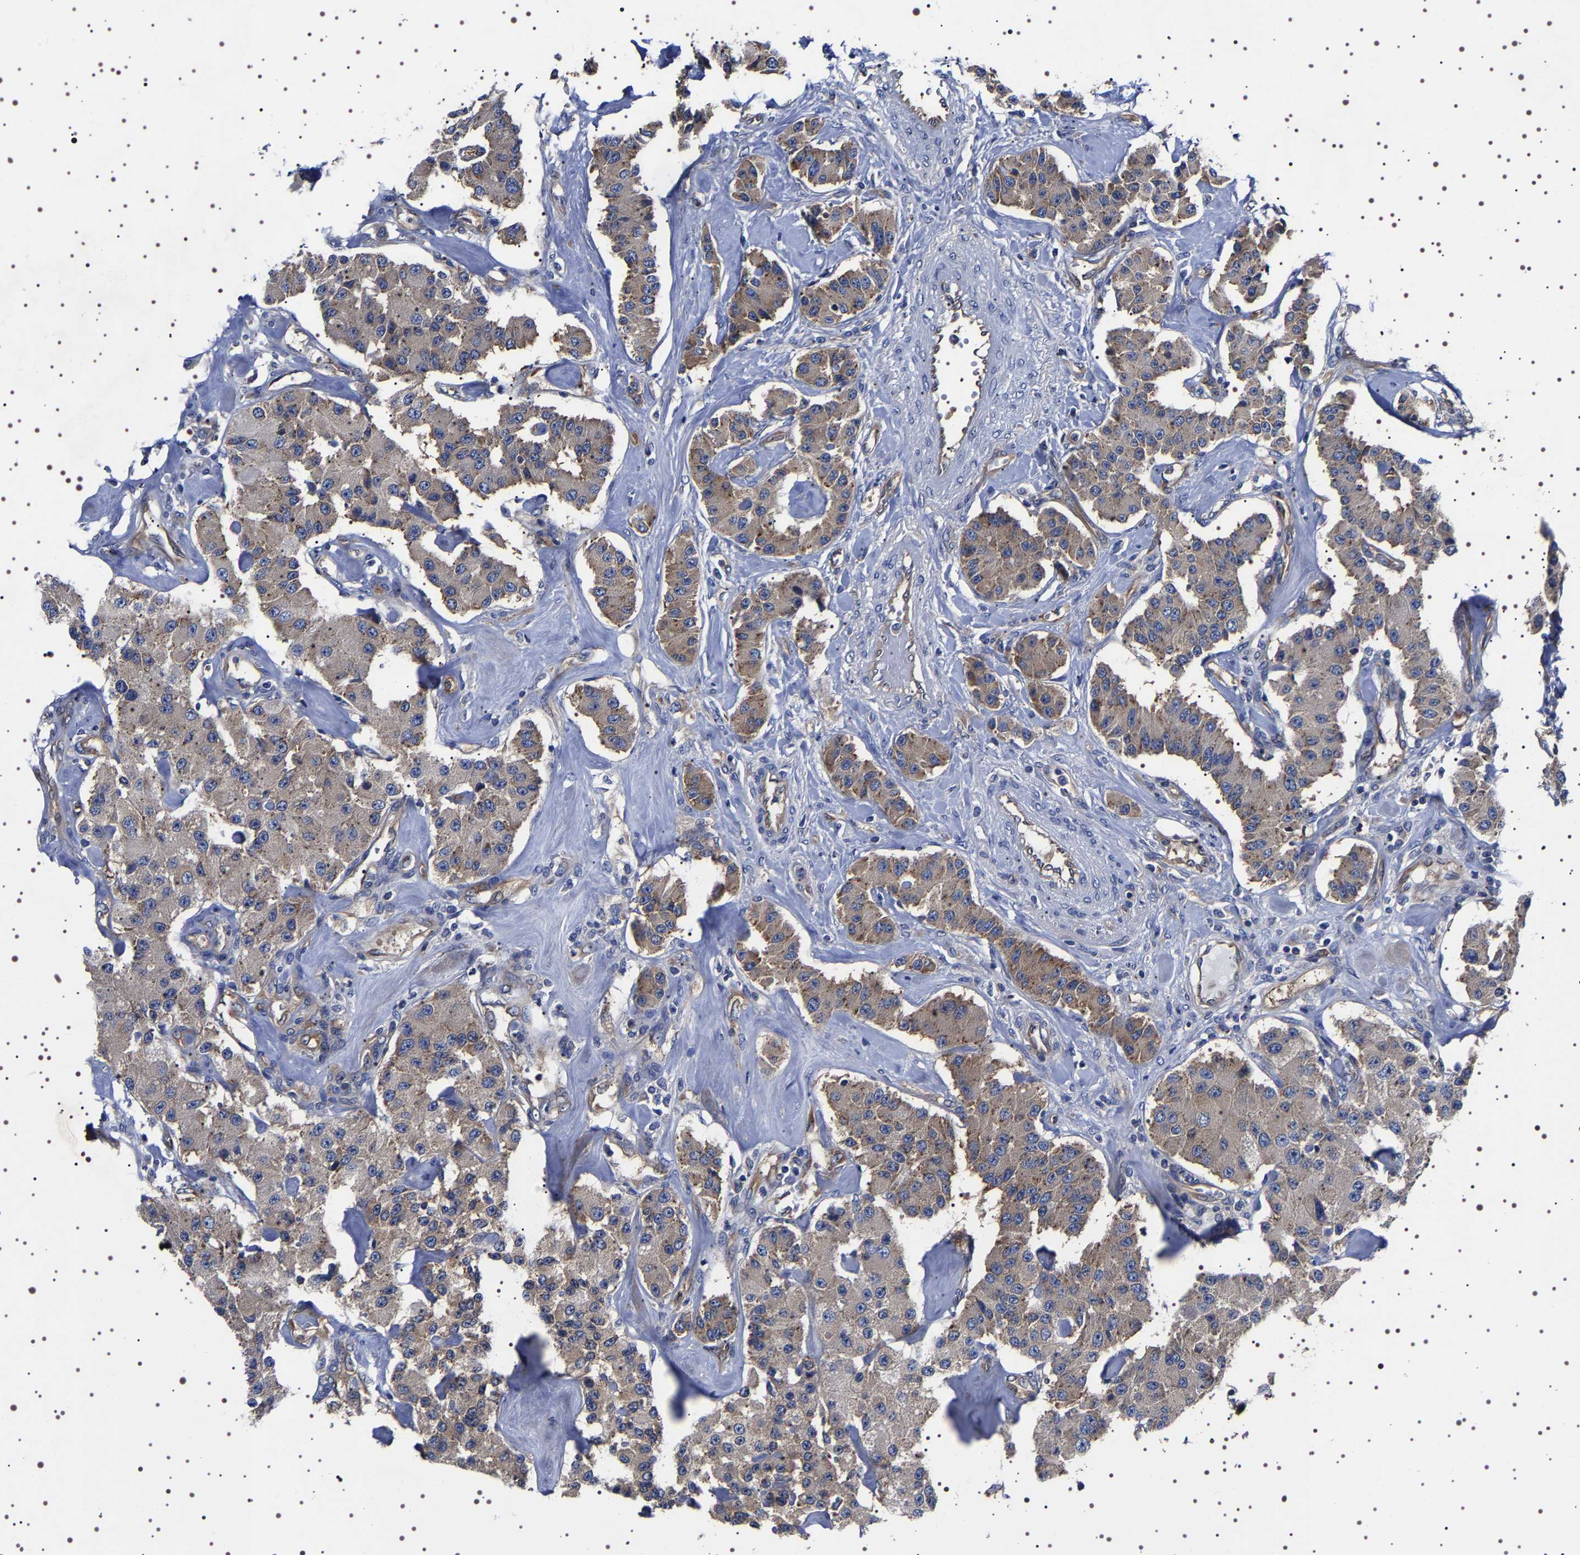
{"staining": {"intensity": "weak", "quantity": "25%-75%", "location": "cytoplasmic/membranous"}, "tissue": "carcinoid", "cell_type": "Tumor cells", "image_type": "cancer", "snomed": [{"axis": "morphology", "description": "Carcinoid, malignant, NOS"}, {"axis": "topography", "description": "Pancreas"}], "caption": "High-magnification brightfield microscopy of carcinoid stained with DAB (brown) and counterstained with hematoxylin (blue). tumor cells exhibit weak cytoplasmic/membranous expression is seen in about25%-75% of cells. The staining was performed using DAB, with brown indicating positive protein expression. Nuclei are stained blue with hematoxylin.", "gene": "DARS1", "patient": {"sex": "male", "age": 41}}